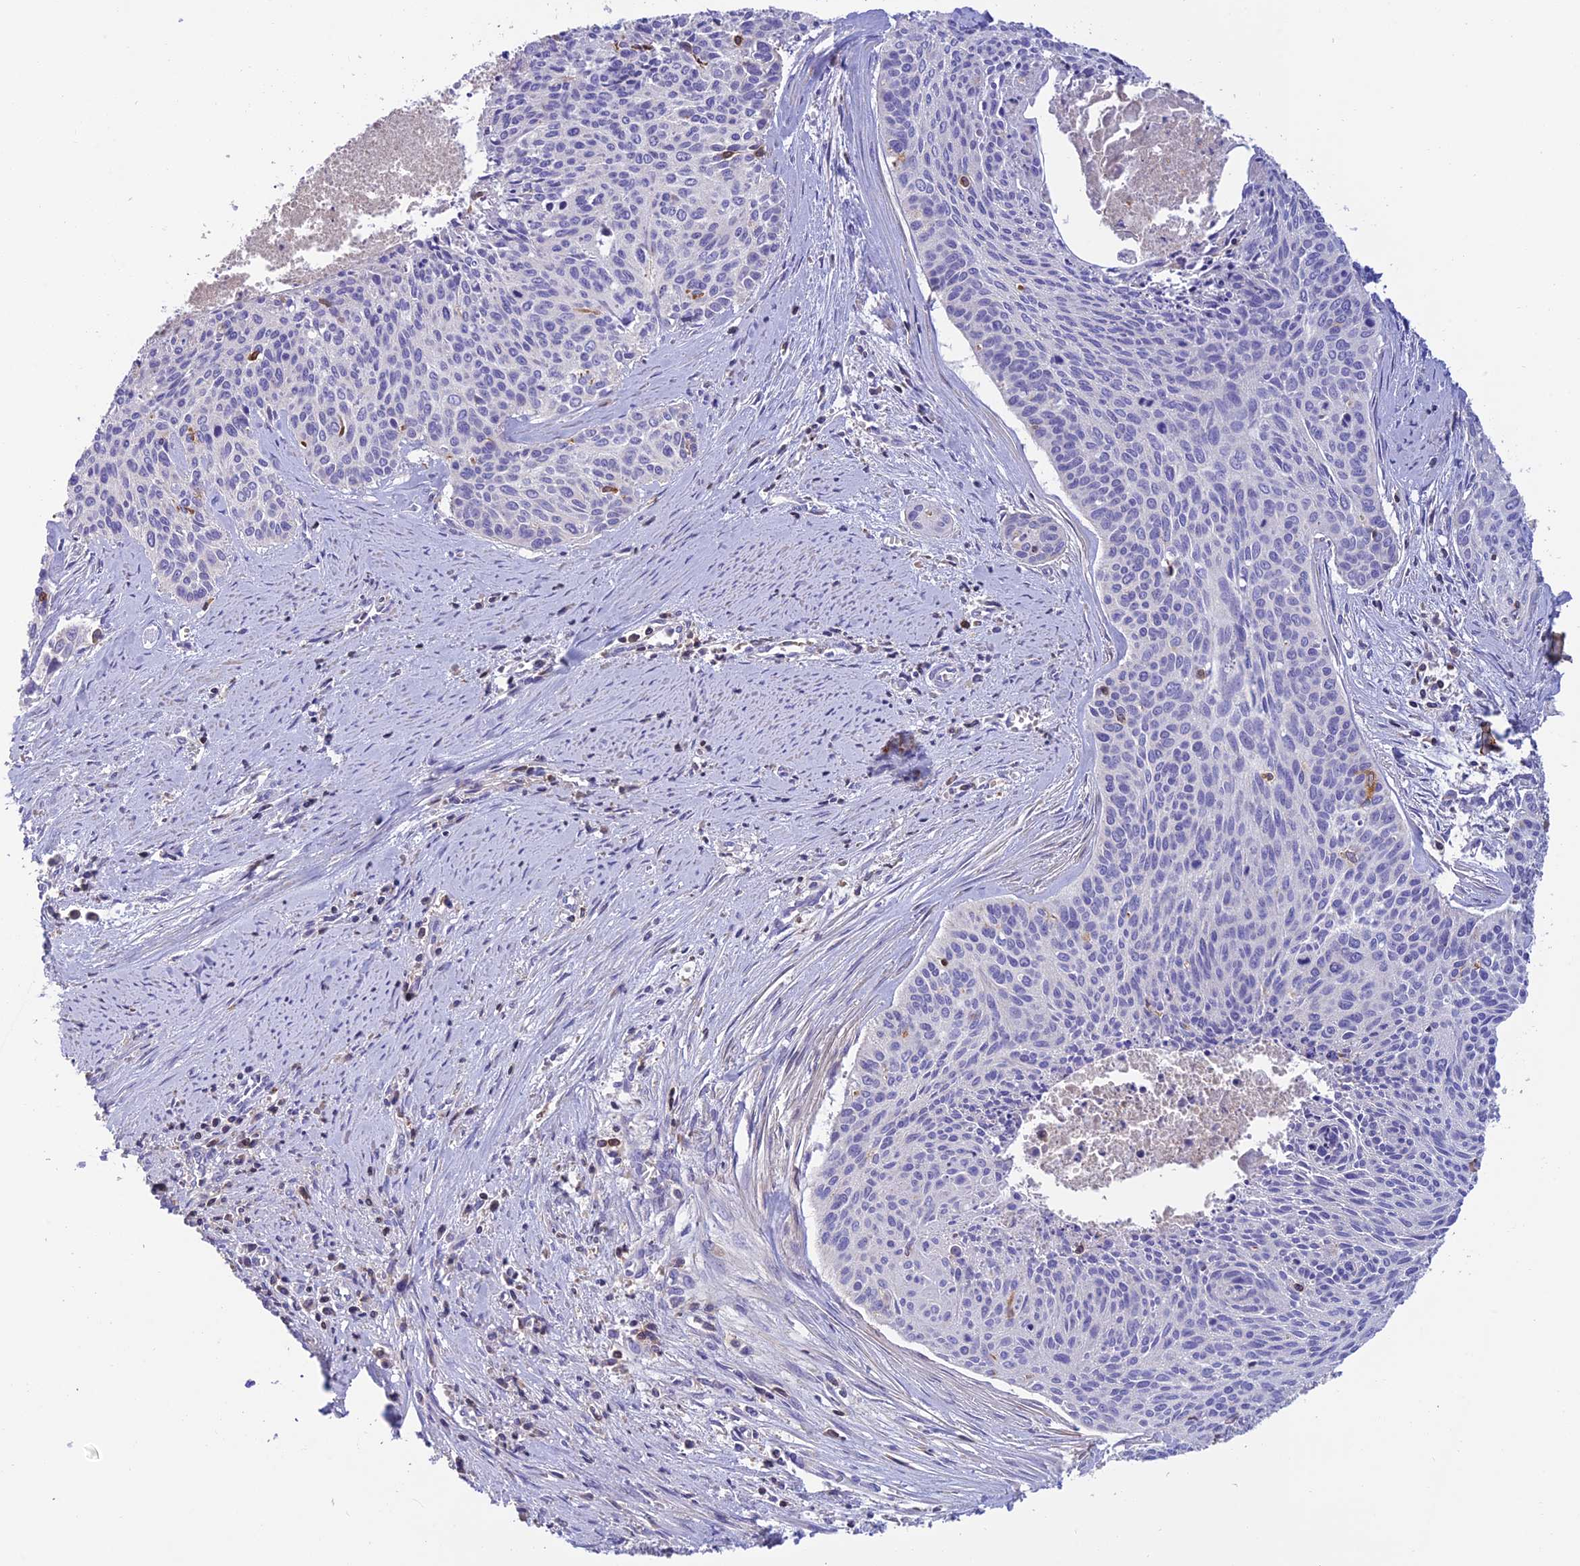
{"staining": {"intensity": "negative", "quantity": "none", "location": "none"}, "tissue": "cervical cancer", "cell_type": "Tumor cells", "image_type": "cancer", "snomed": [{"axis": "morphology", "description": "Squamous cell carcinoma, NOS"}, {"axis": "topography", "description": "Cervix"}], "caption": "Cervical squamous cell carcinoma was stained to show a protein in brown. There is no significant staining in tumor cells.", "gene": "LPXN", "patient": {"sex": "female", "age": 55}}